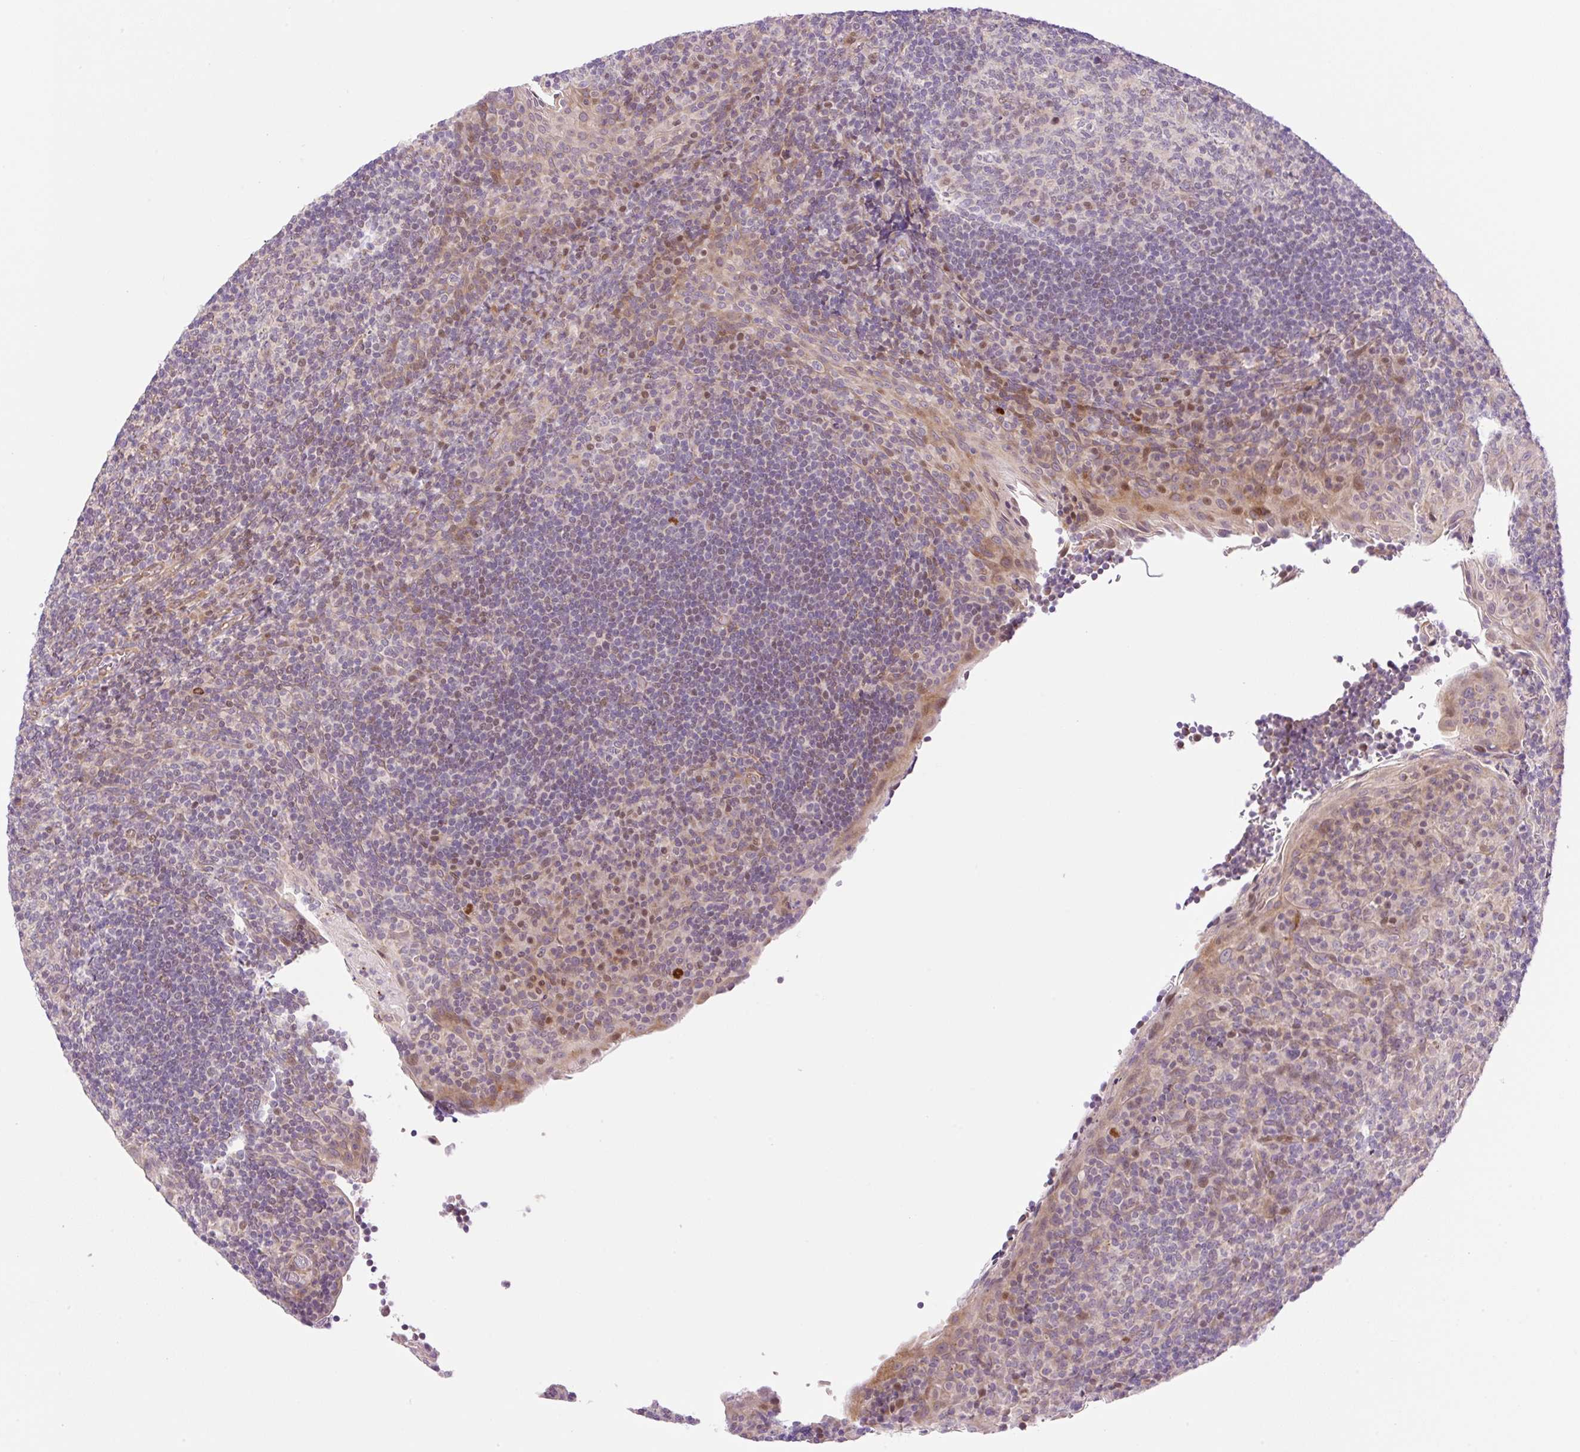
{"staining": {"intensity": "weak", "quantity": "<25%", "location": "nuclear"}, "tissue": "tonsil", "cell_type": "Germinal center cells", "image_type": "normal", "snomed": [{"axis": "morphology", "description": "Normal tissue, NOS"}, {"axis": "topography", "description": "Tonsil"}], "caption": "Immunohistochemical staining of benign human tonsil shows no significant expression in germinal center cells. Nuclei are stained in blue.", "gene": "ZNF394", "patient": {"sex": "male", "age": 17}}